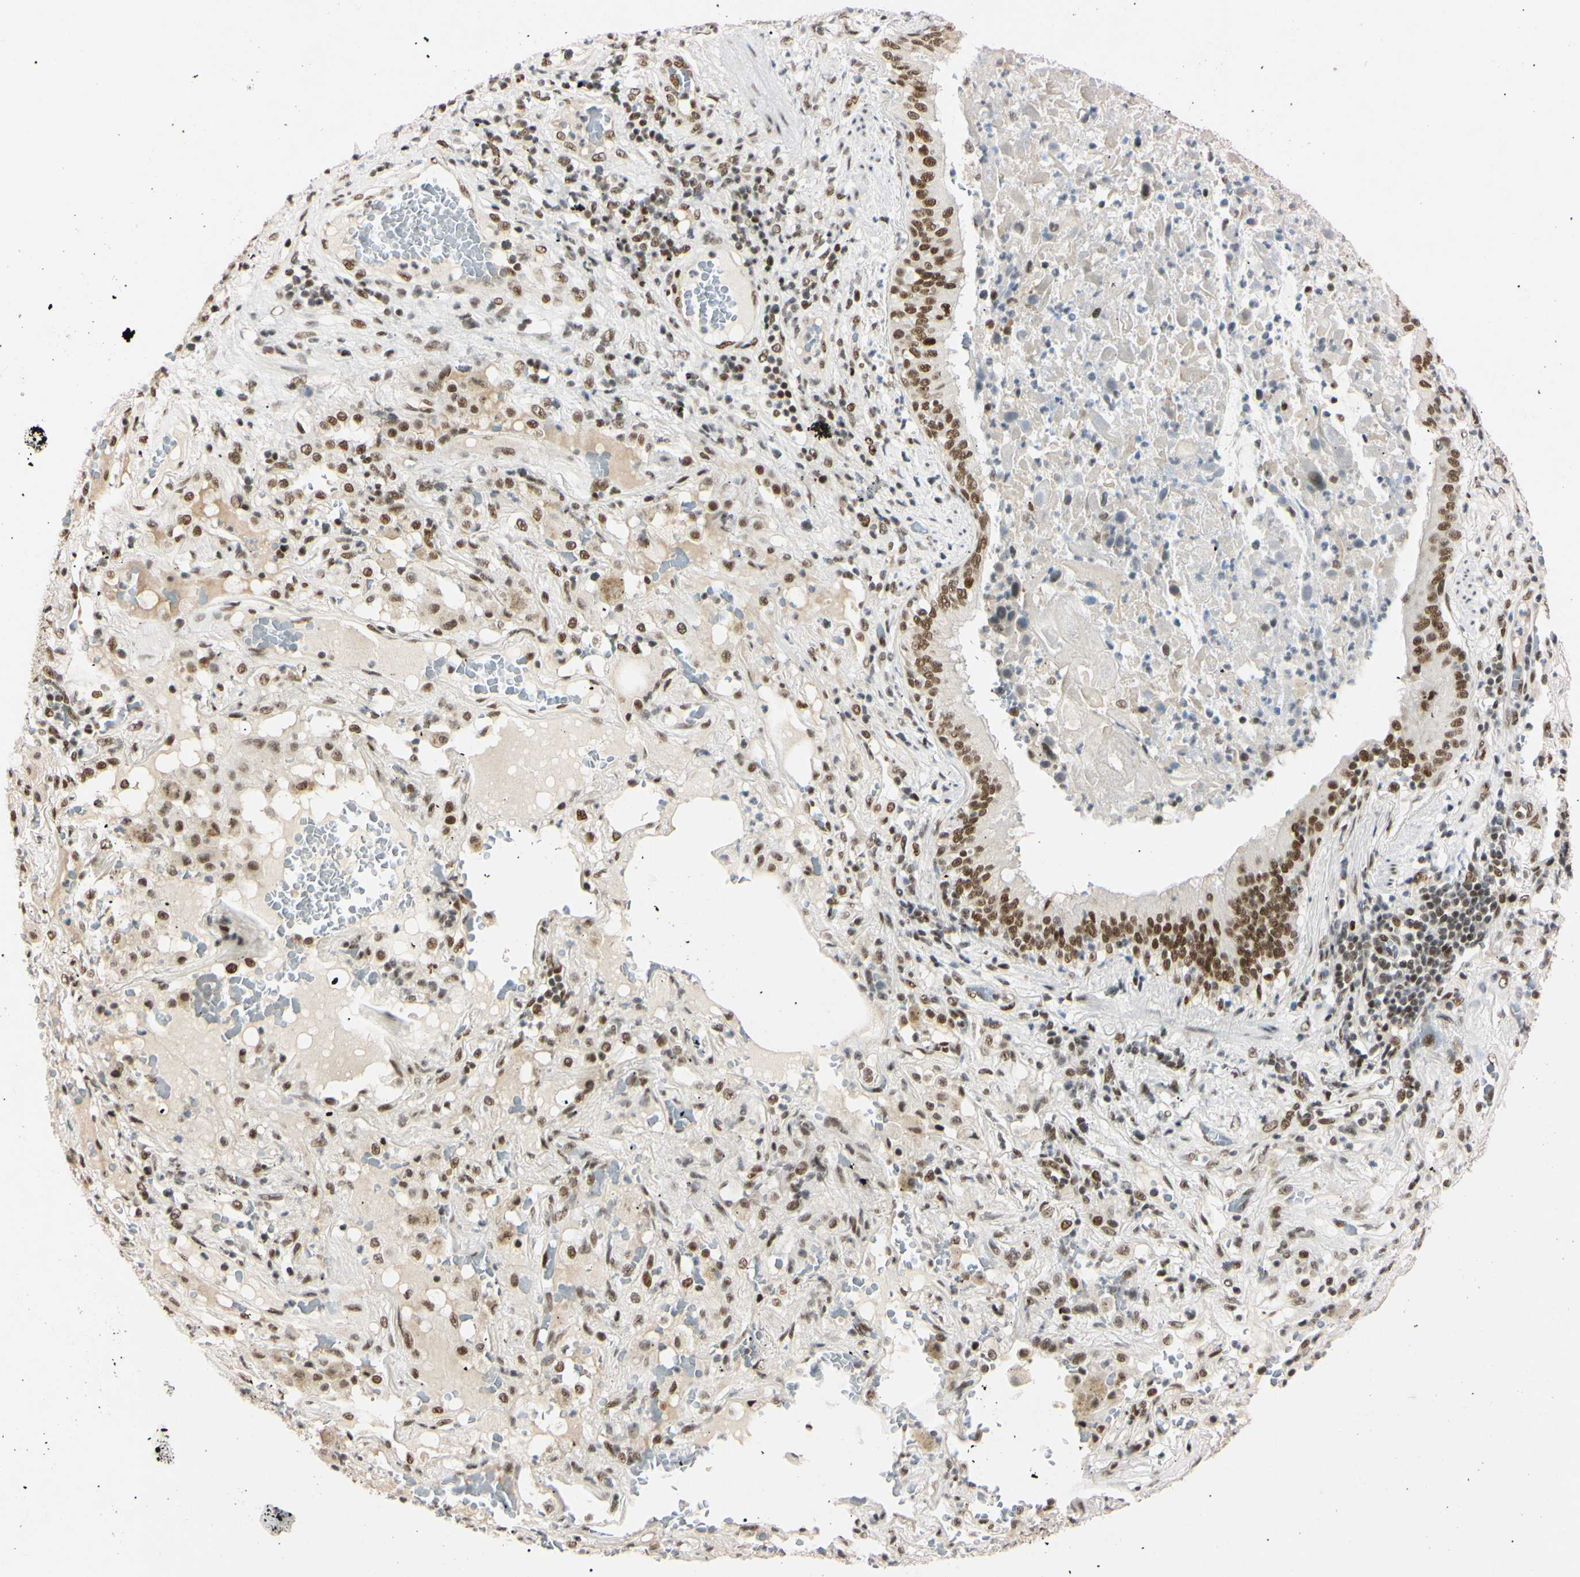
{"staining": {"intensity": "strong", "quantity": ">75%", "location": "nuclear"}, "tissue": "lung cancer", "cell_type": "Tumor cells", "image_type": "cancer", "snomed": [{"axis": "morphology", "description": "Squamous cell carcinoma, NOS"}, {"axis": "topography", "description": "Lung"}], "caption": "Immunohistochemical staining of lung cancer reveals strong nuclear protein positivity in approximately >75% of tumor cells.", "gene": "ZNF134", "patient": {"sex": "male", "age": 57}}